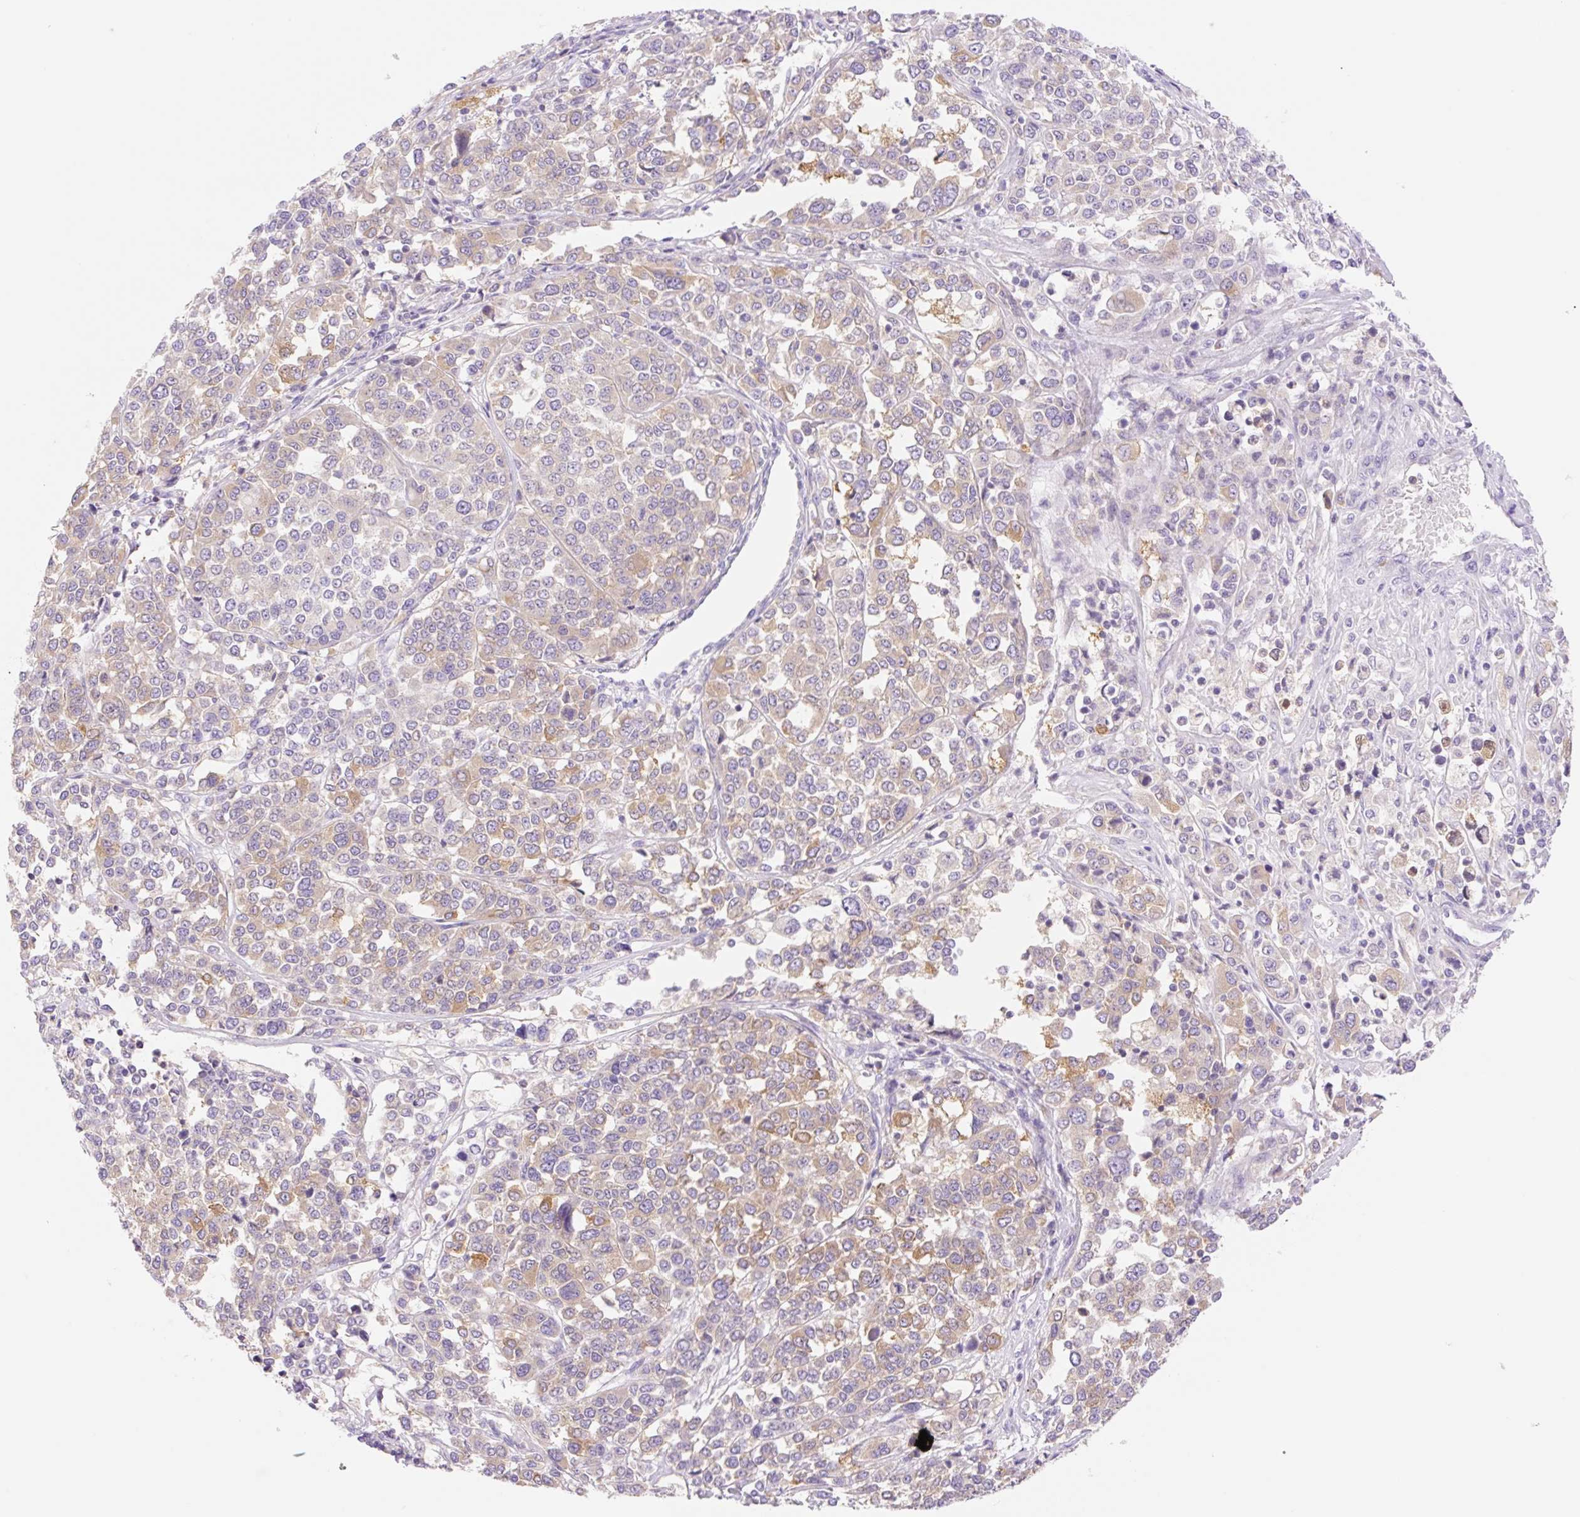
{"staining": {"intensity": "weak", "quantity": "<25%", "location": "cytoplasmic/membranous"}, "tissue": "melanoma", "cell_type": "Tumor cells", "image_type": "cancer", "snomed": [{"axis": "morphology", "description": "Malignant melanoma, Metastatic site"}, {"axis": "topography", "description": "Lymph node"}], "caption": "Melanoma was stained to show a protein in brown. There is no significant positivity in tumor cells.", "gene": "DENND5A", "patient": {"sex": "male", "age": 44}}